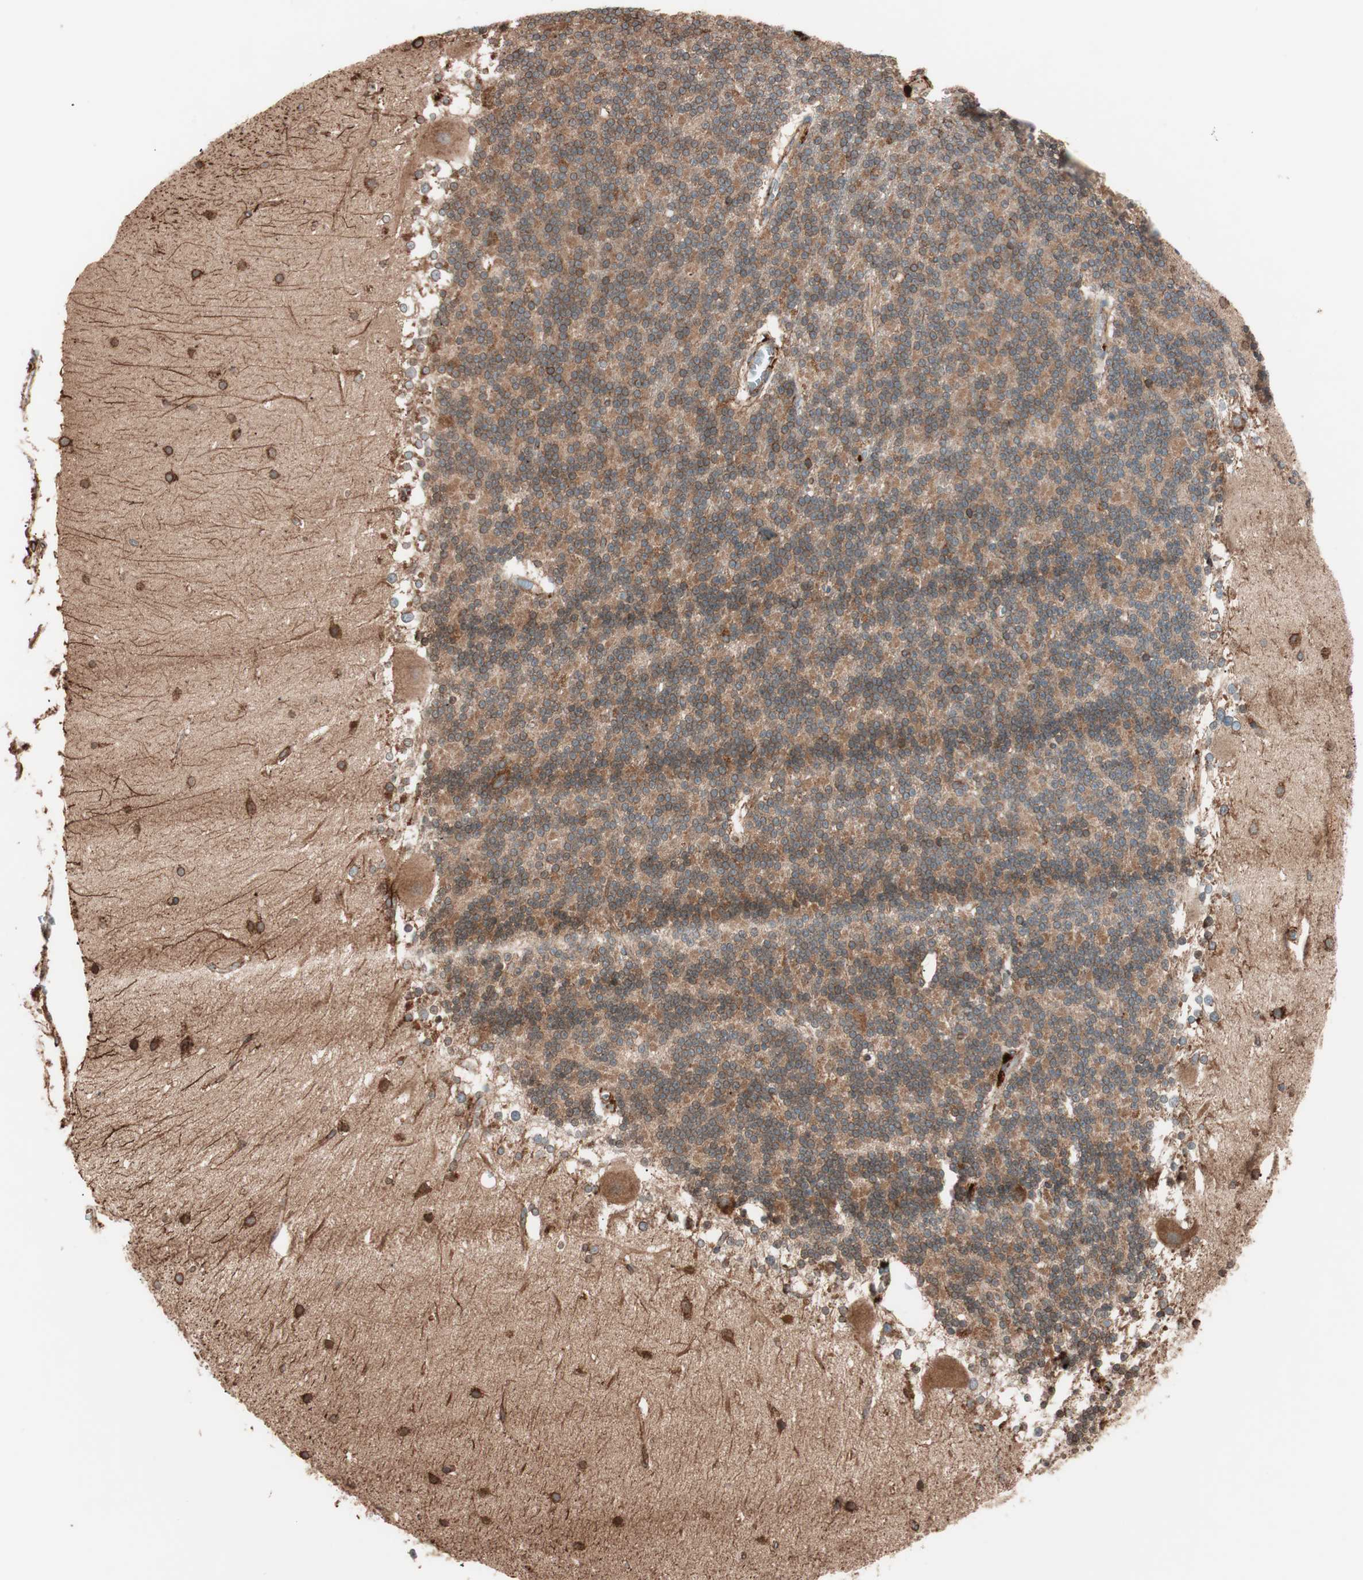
{"staining": {"intensity": "moderate", "quantity": ">75%", "location": "cytoplasmic/membranous"}, "tissue": "cerebellum", "cell_type": "Cells in granular layer", "image_type": "normal", "snomed": [{"axis": "morphology", "description": "Normal tissue, NOS"}, {"axis": "topography", "description": "Cerebellum"}], "caption": "Protein analysis of normal cerebellum exhibits moderate cytoplasmic/membranous expression in about >75% of cells in granular layer.", "gene": "VEGFA", "patient": {"sex": "female", "age": 19}}